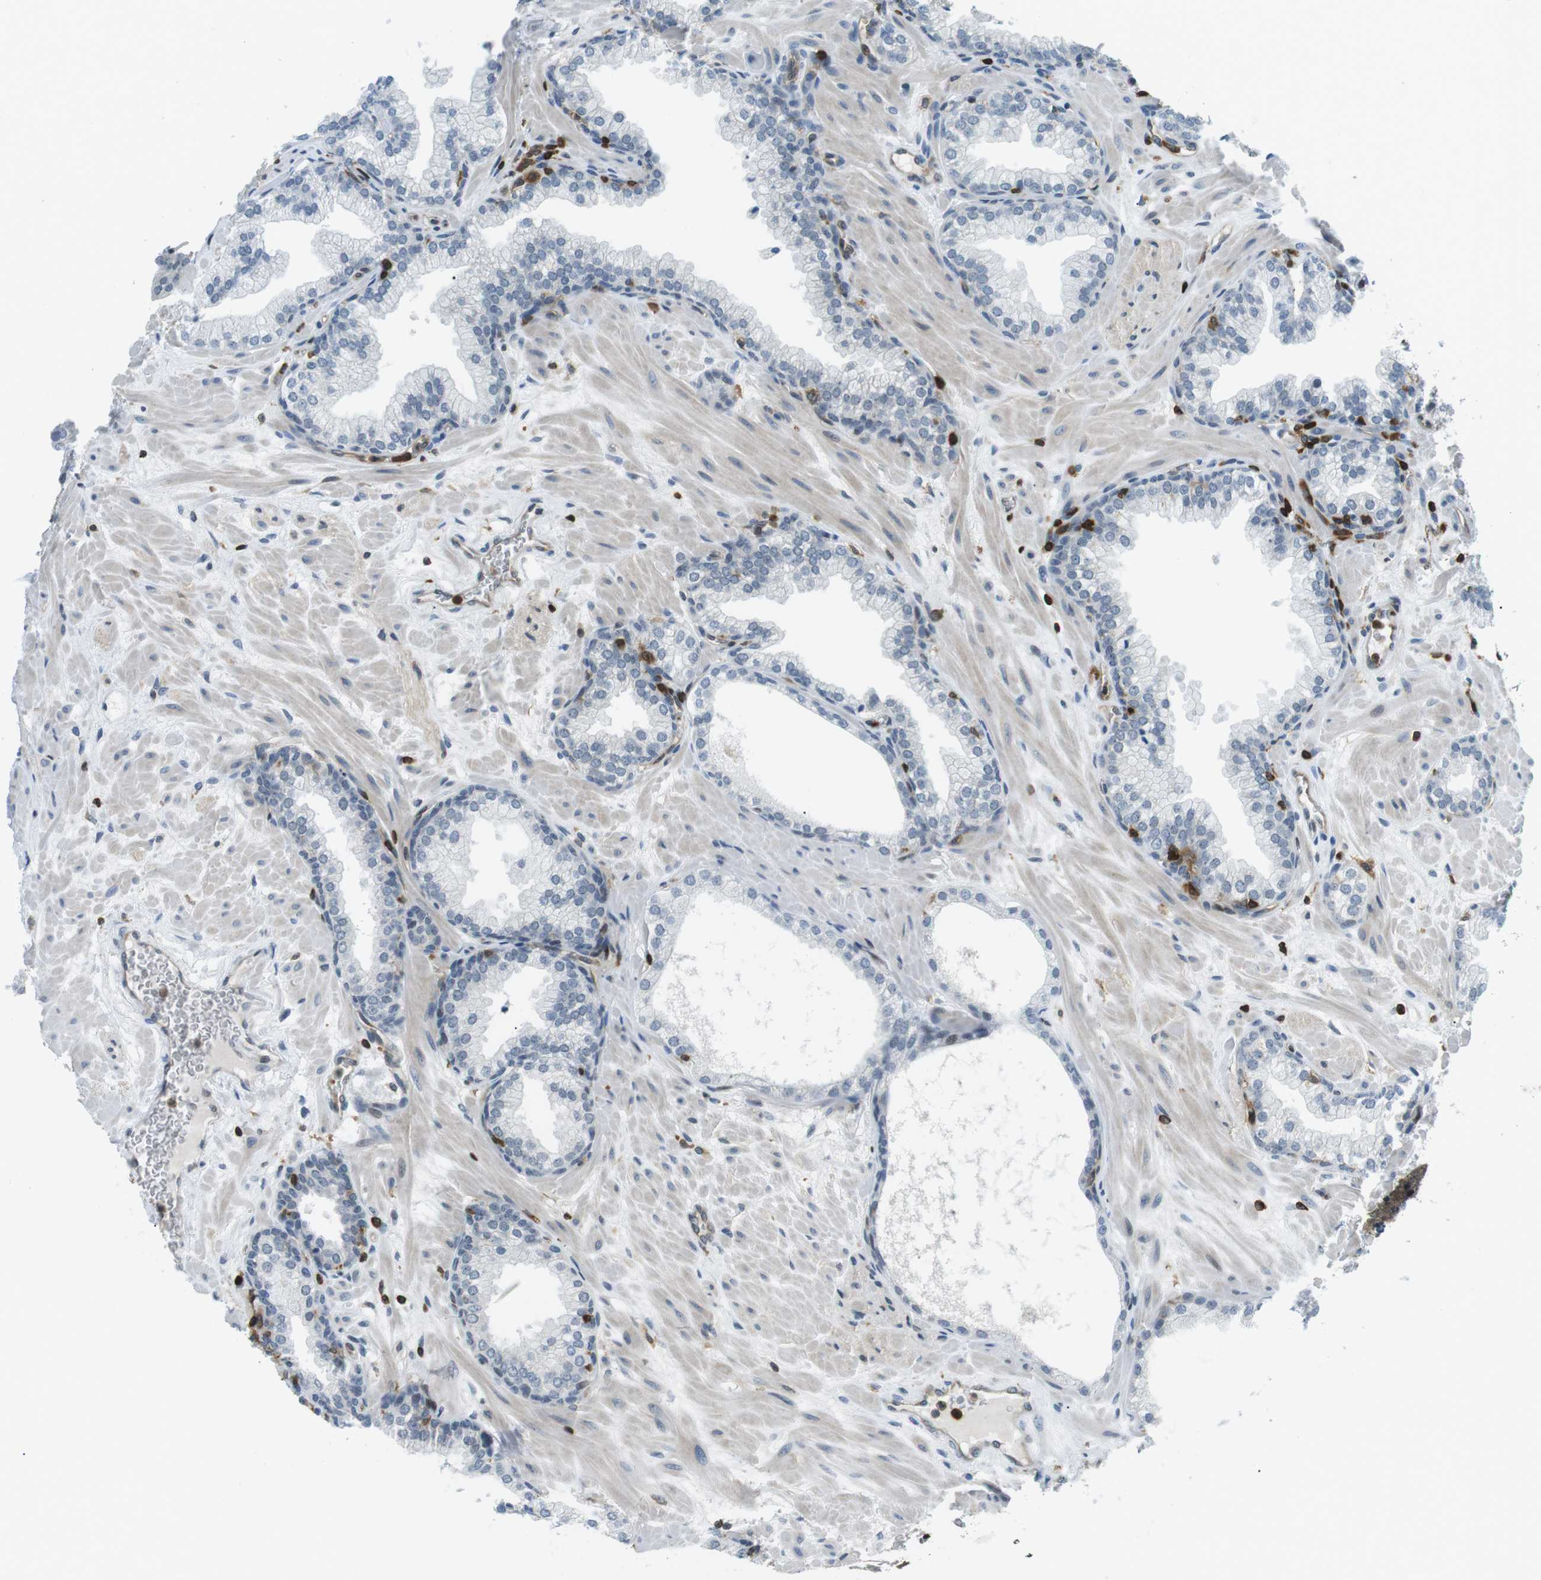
{"staining": {"intensity": "negative", "quantity": "none", "location": "none"}, "tissue": "prostate", "cell_type": "Glandular cells", "image_type": "normal", "snomed": [{"axis": "morphology", "description": "Normal tissue, NOS"}, {"axis": "morphology", "description": "Urothelial carcinoma, Low grade"}, {"axis": "topography", "description": "Urinary bladder"}, {"axis": "topography", "description": "Prostate"}], "caption": "IHC of normal human prostate demonstrates no positivity in glandular cells.", "gene": "STK10", "patient": {"sex": "male", "age": 60}}